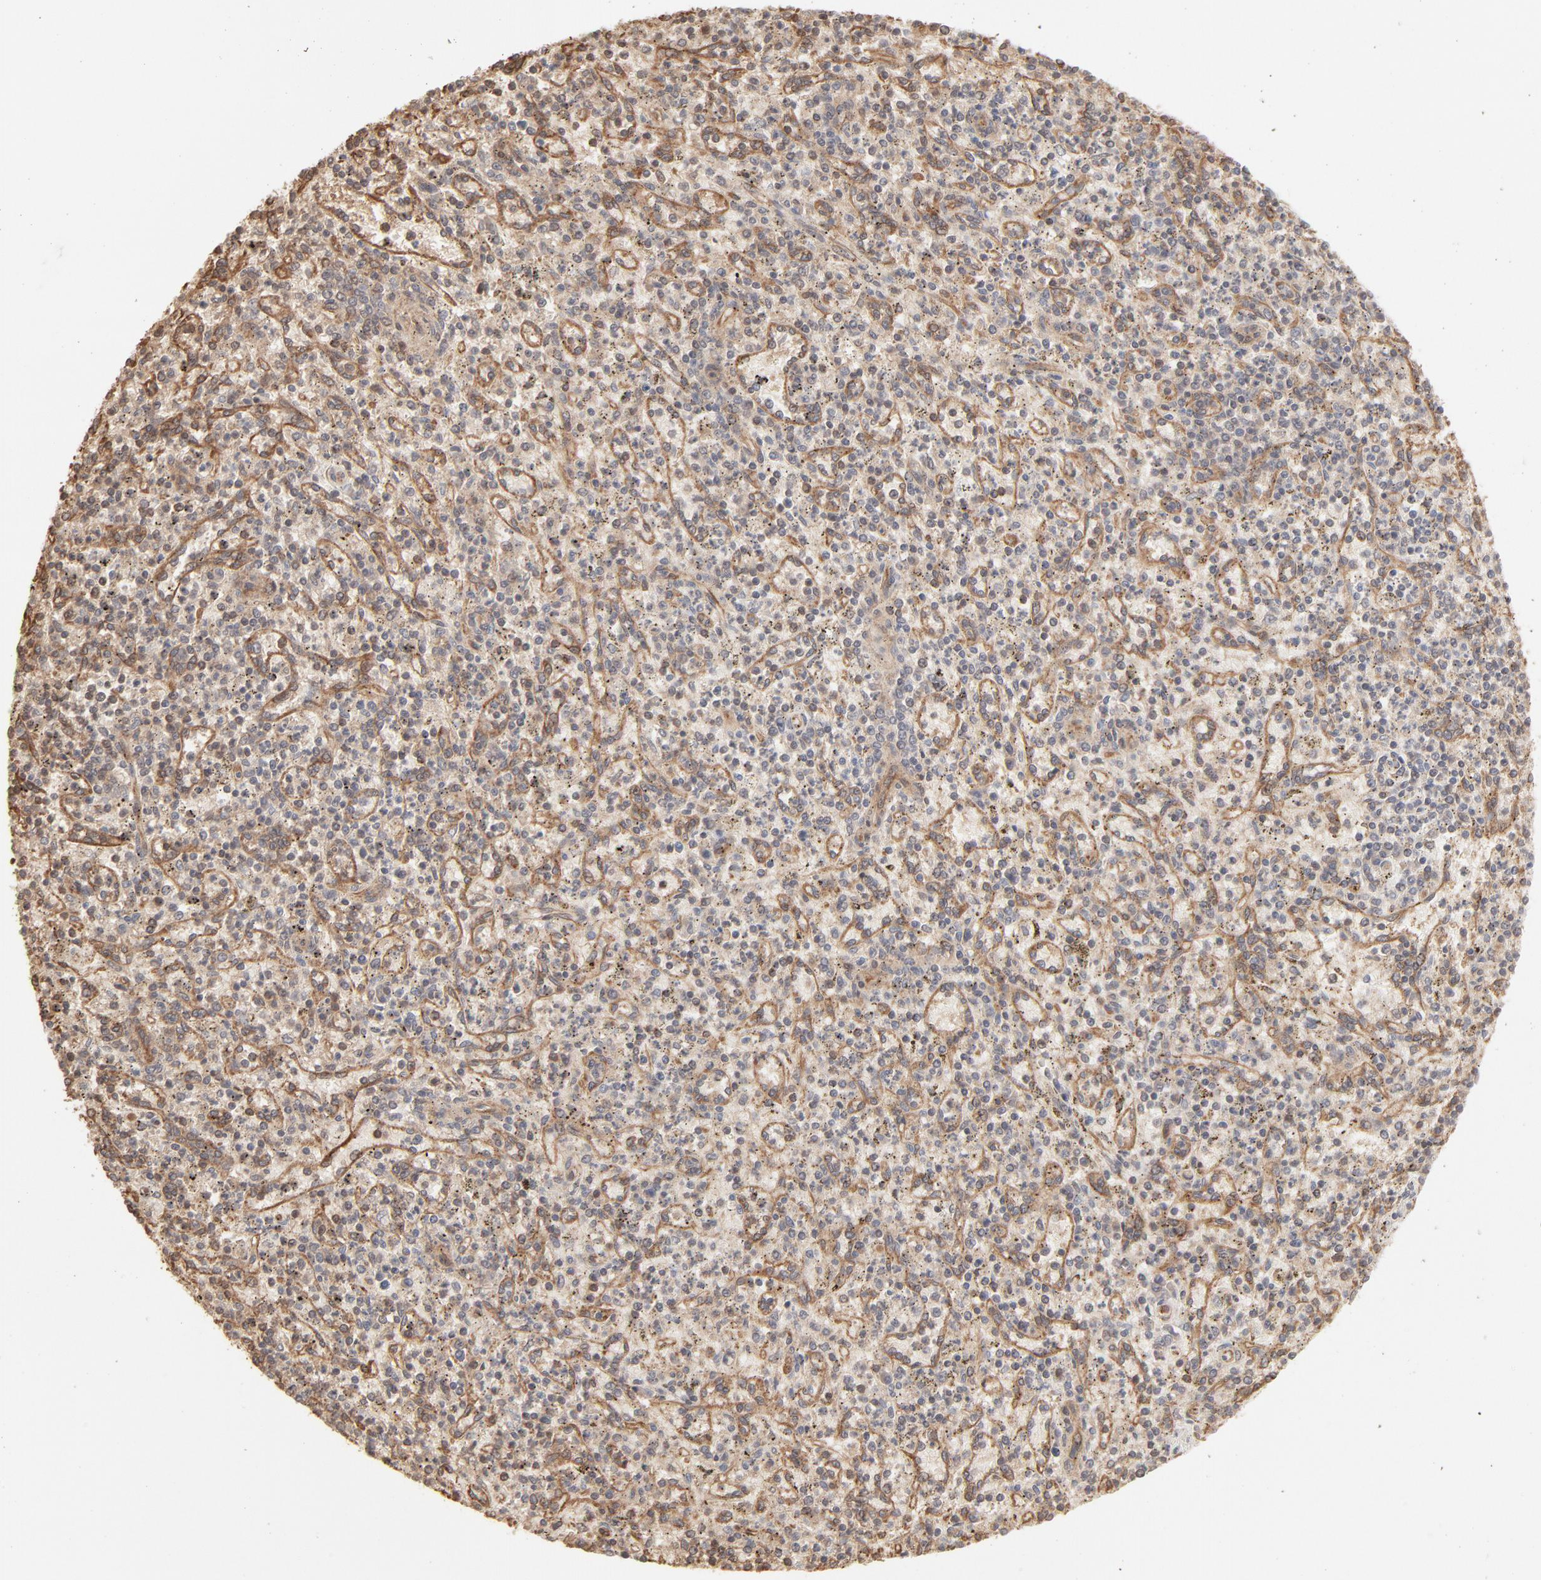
{"staining": {"intensity": "weak", "quantity": "25%-75%", "location": "cytoplasmic/membranous"}, "tissue": "spleen", "cell_type": "Cells in red pulp", "image_type": "normal", "snomed": [{"axis": "morphology", "description": "Normal tissue, NOS"}, {"axis": "topography", "description": "Spleen"}], "caption": "Cells in red pulp display weak cytoplasmic/membranous staining in approximately 25%-75% of cells in unremarkable spleen.", "gene": "PPP2CA", "patient": {"sex": "male", "age": 72}}